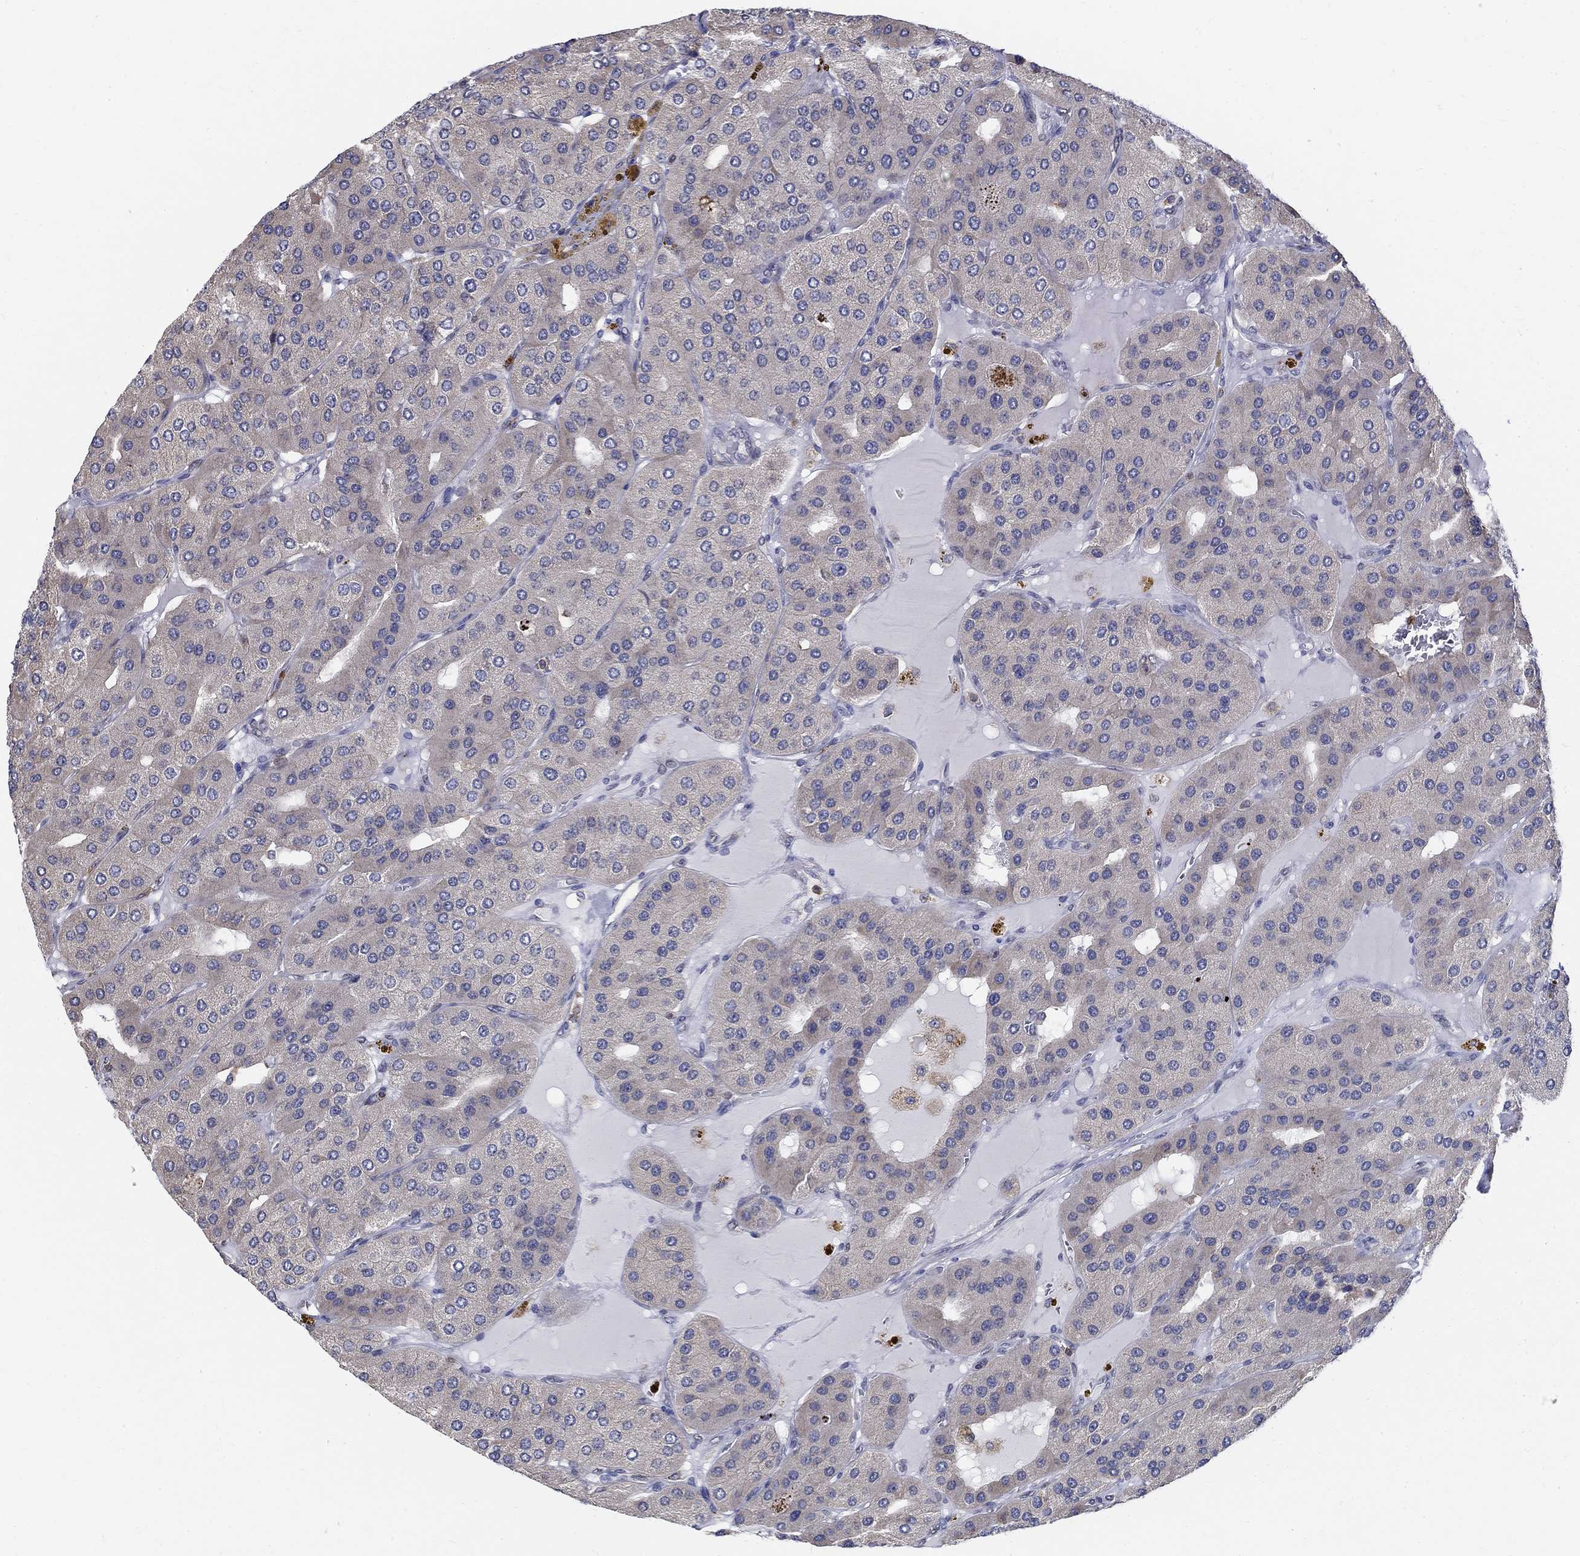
{"staining": {"intensity": "negative", "quantity": "none", "location": "none"}, "tissue": "parathyroid gland", "cell_type": "Glandular cells", "image_type": "normal", "snomed": [{"axis": "morphology", "description": "Normal tissue, NOS"}, {"axis": "morphology", "description": "Adenoma, NOS"}, {"axis": "topography", "description": "Parathyroid gland"}], "caption": "IHC photomicrograph of normal parathyroid gland: parathyroid gland stained with DAB reveals no significant protein staining in glandular cells.", "gene": "AGAP2", "patient": {"sex": "female", "age": 86}}